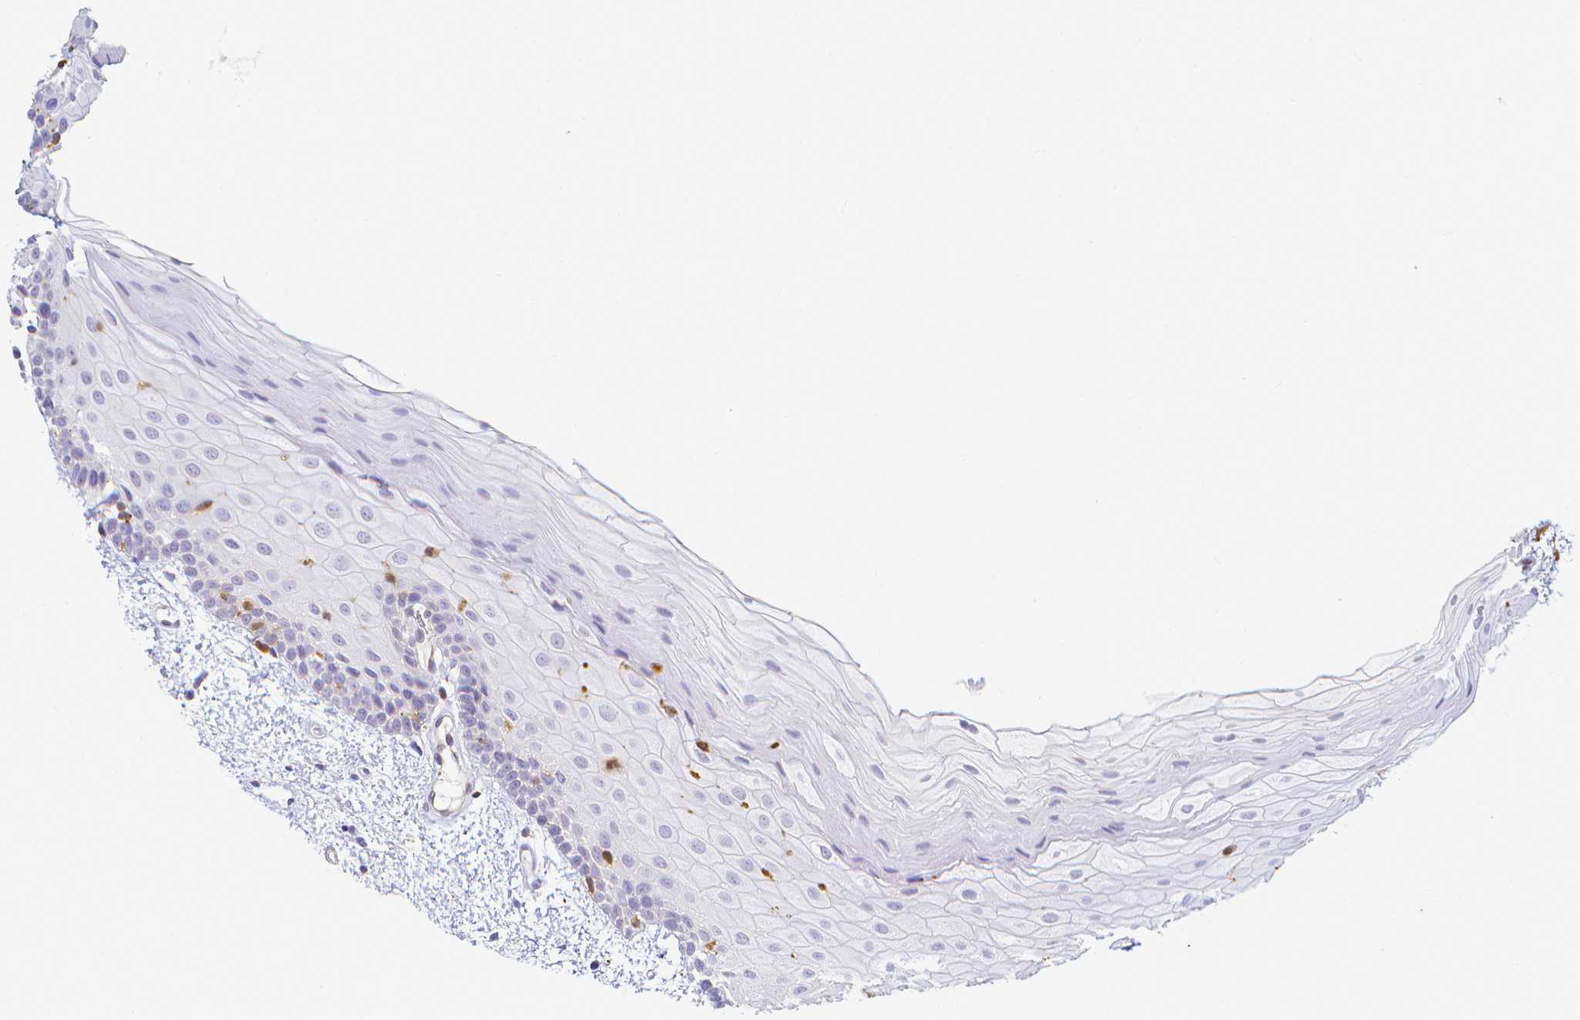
{"staining": {"intensity": "negative", "quantity": "none", "location": "none"}, "tissue": "oral mucosa", "cell_type": "Squamous epithelial cells", "image_type": "normal", "snomed": [{"axis": "morphology", "description": "Normal tissue, NOS"}, {"axis": "topography", "description": "Oral tissue"}], "caption": "DAB (3,3'-diaminobenzidine) immunohistochemical staining of benign human oral mucosa shows no significant expression in squamous epithelial cells.", "gene": "COTL1", "patient": {"sex": "female", "age": 82}}